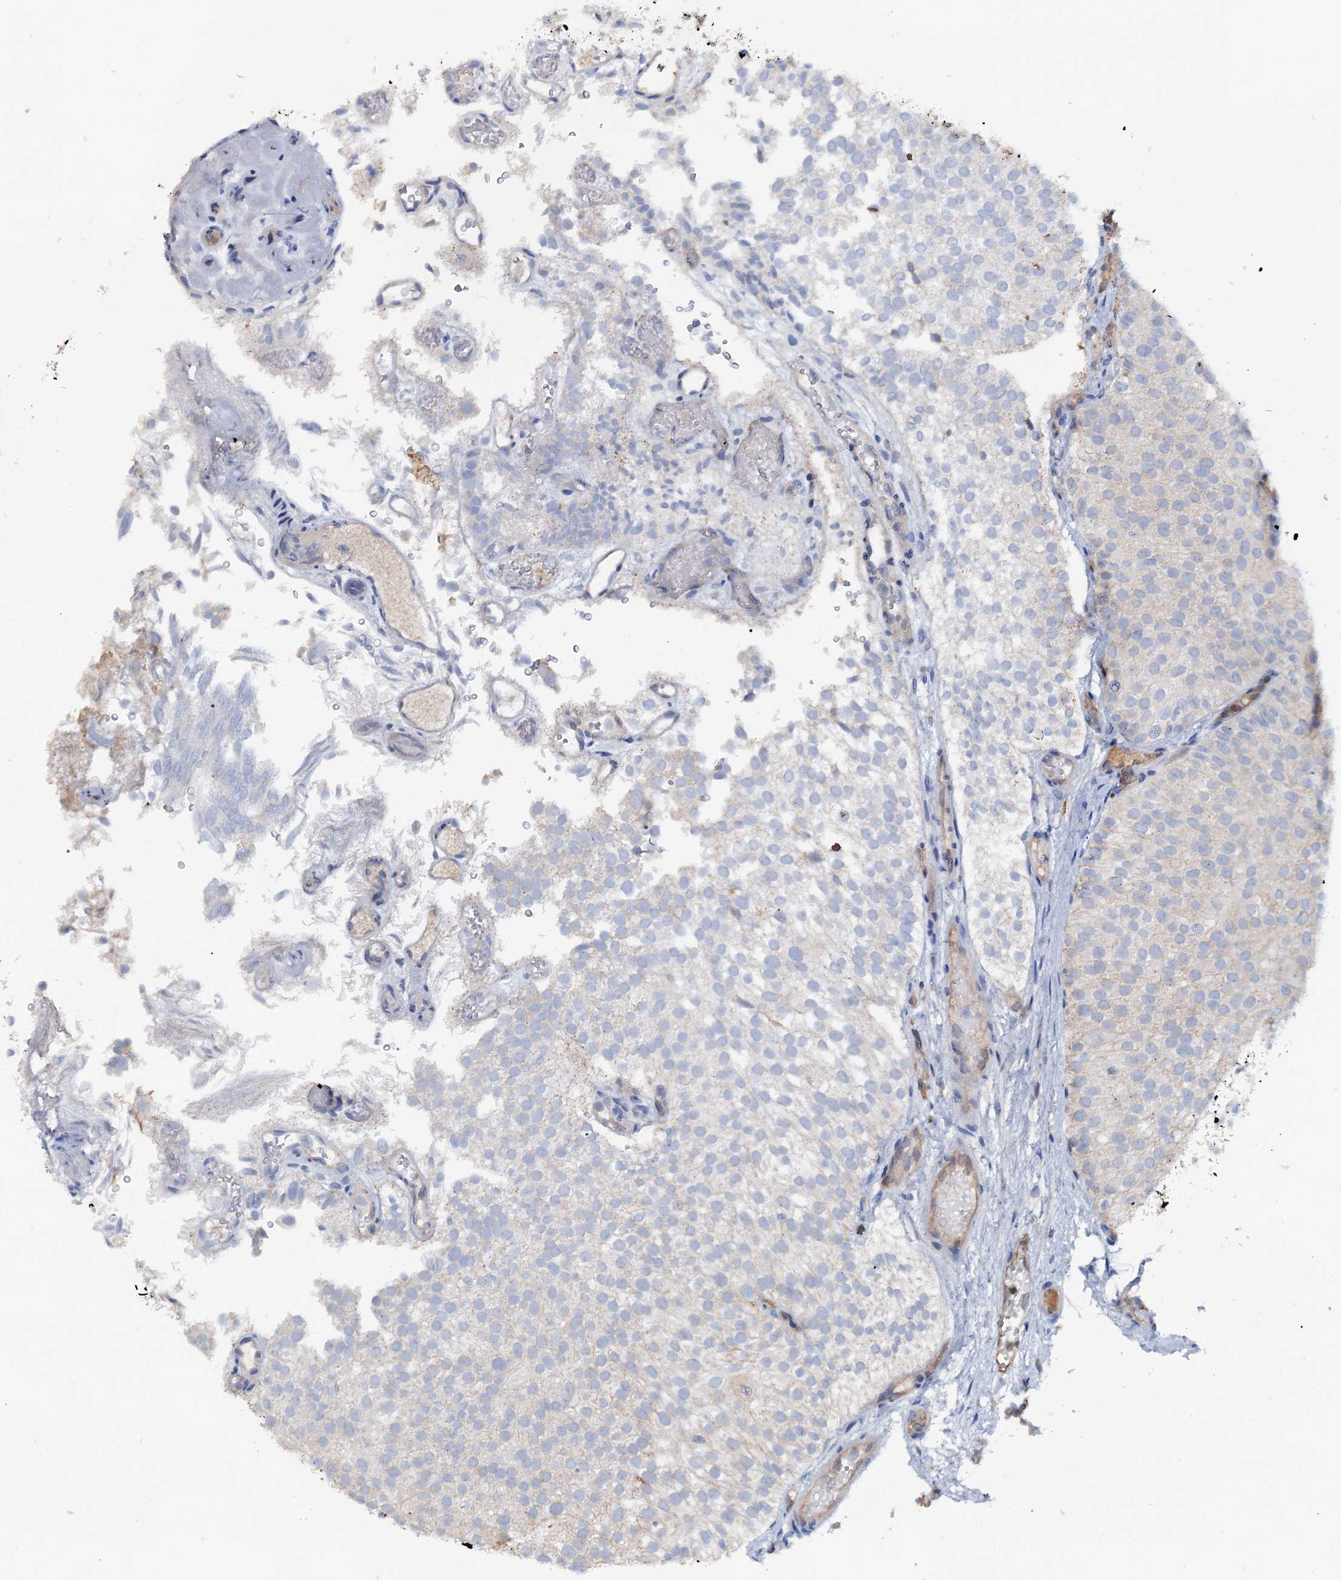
{"staining": {"intensity": "negative", "quantity": "none", "location": "none"}, "tissue": "urothelial cancer", "cell_type": "Tumor cells", "image_type": "cancer", "snomed": [{"axis": "morphology", "description": "Urothelial carcinoma, Low grade"}, {"axis": "topography", "description": "Urinary bladder"}], "caption": "There is no significant positivity in tumor cells of low-grade urothelial carcinoma.", "gene": "IL17RD", "patient": {"sex": "male", "age": 78}}